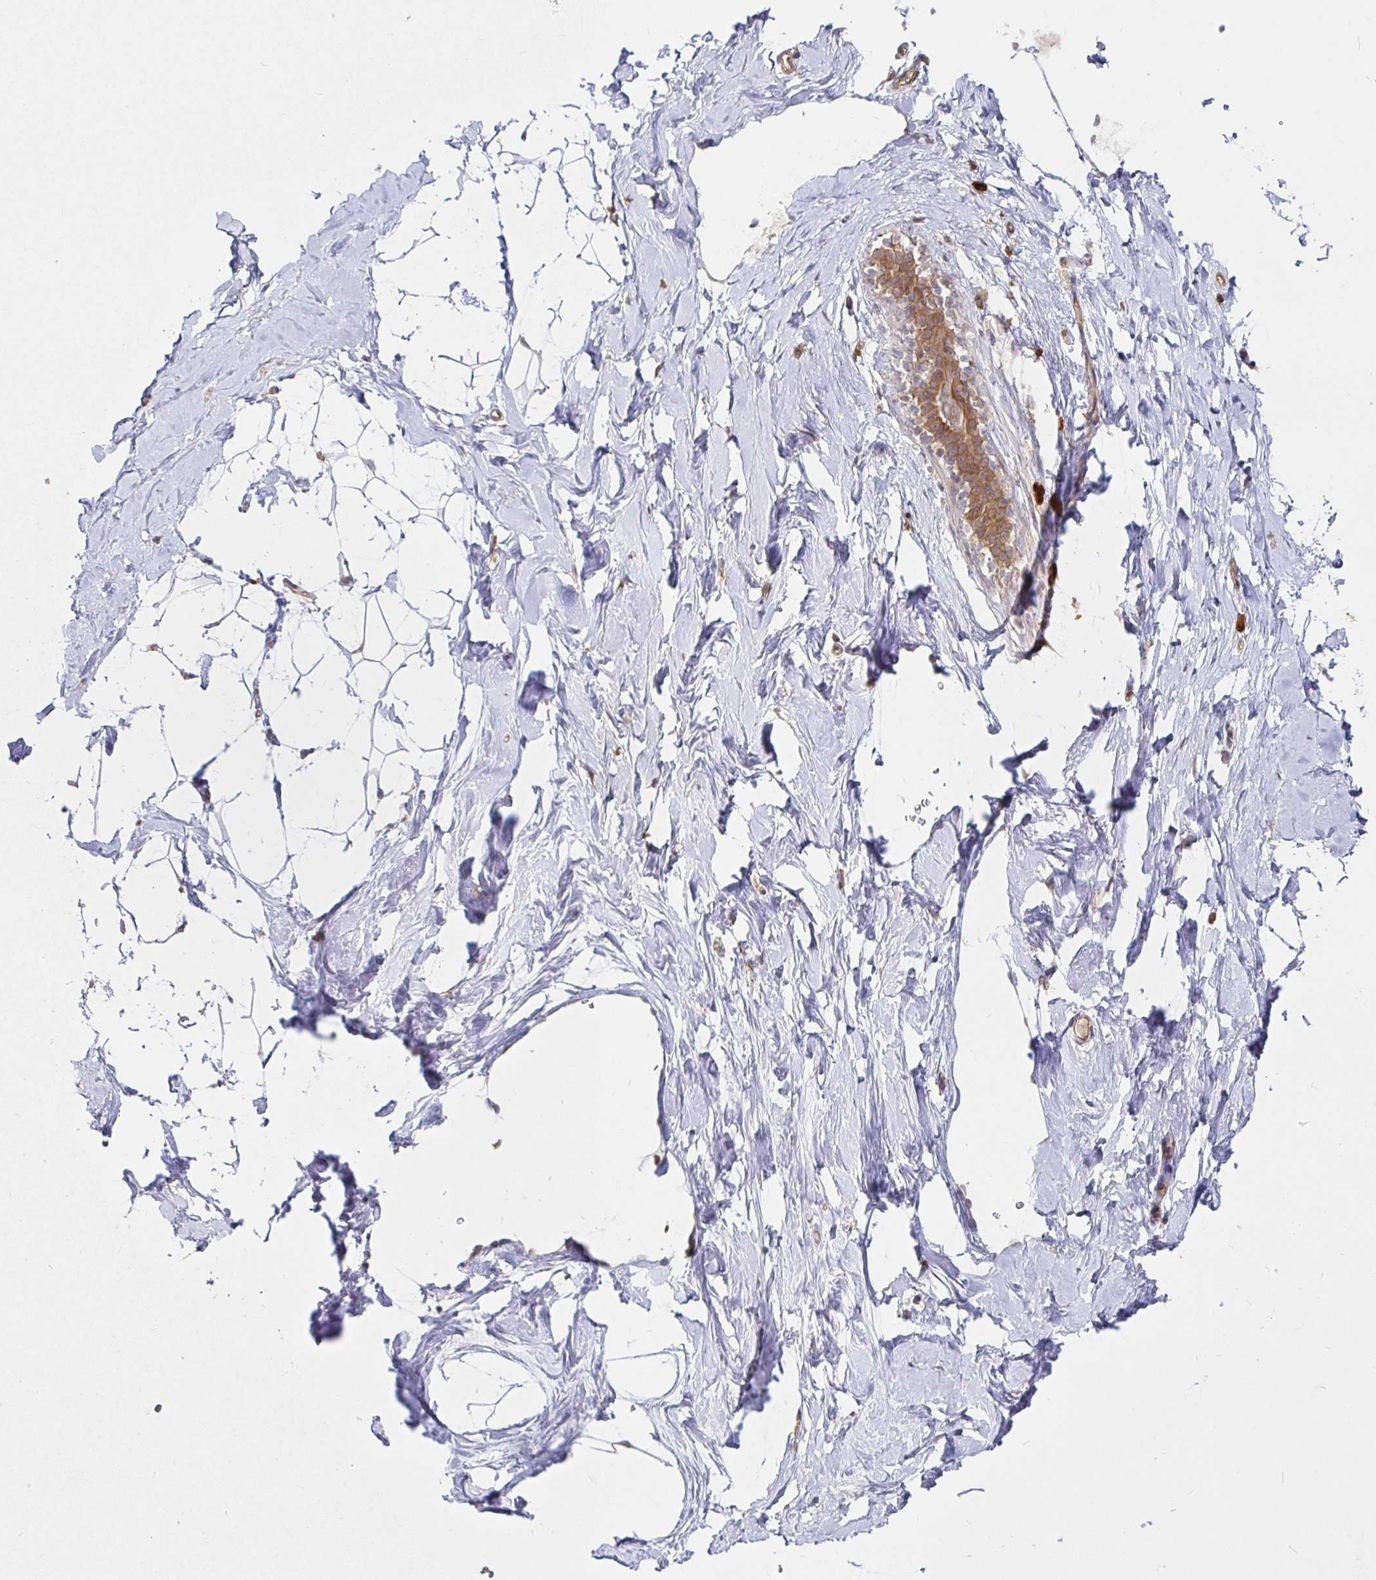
{"staining": {"intensity": "negative", "quantity": "none", "location": "none"}, "tissue": "breast", "cell_type": "Adipocytes", "image_type": "normal", "snomed": [{"axis": "morphology", "description": "Normal tissue, NOS"}, {"axis": "topography", "description": "Breast"}], "caption": "A histopathology image of breast stained for a protein shows no brown staining in adipocytes. Nuclei are stained in blue.", "gene": "ALG1L2", "patient": {"sex": "female", "age": 32}}